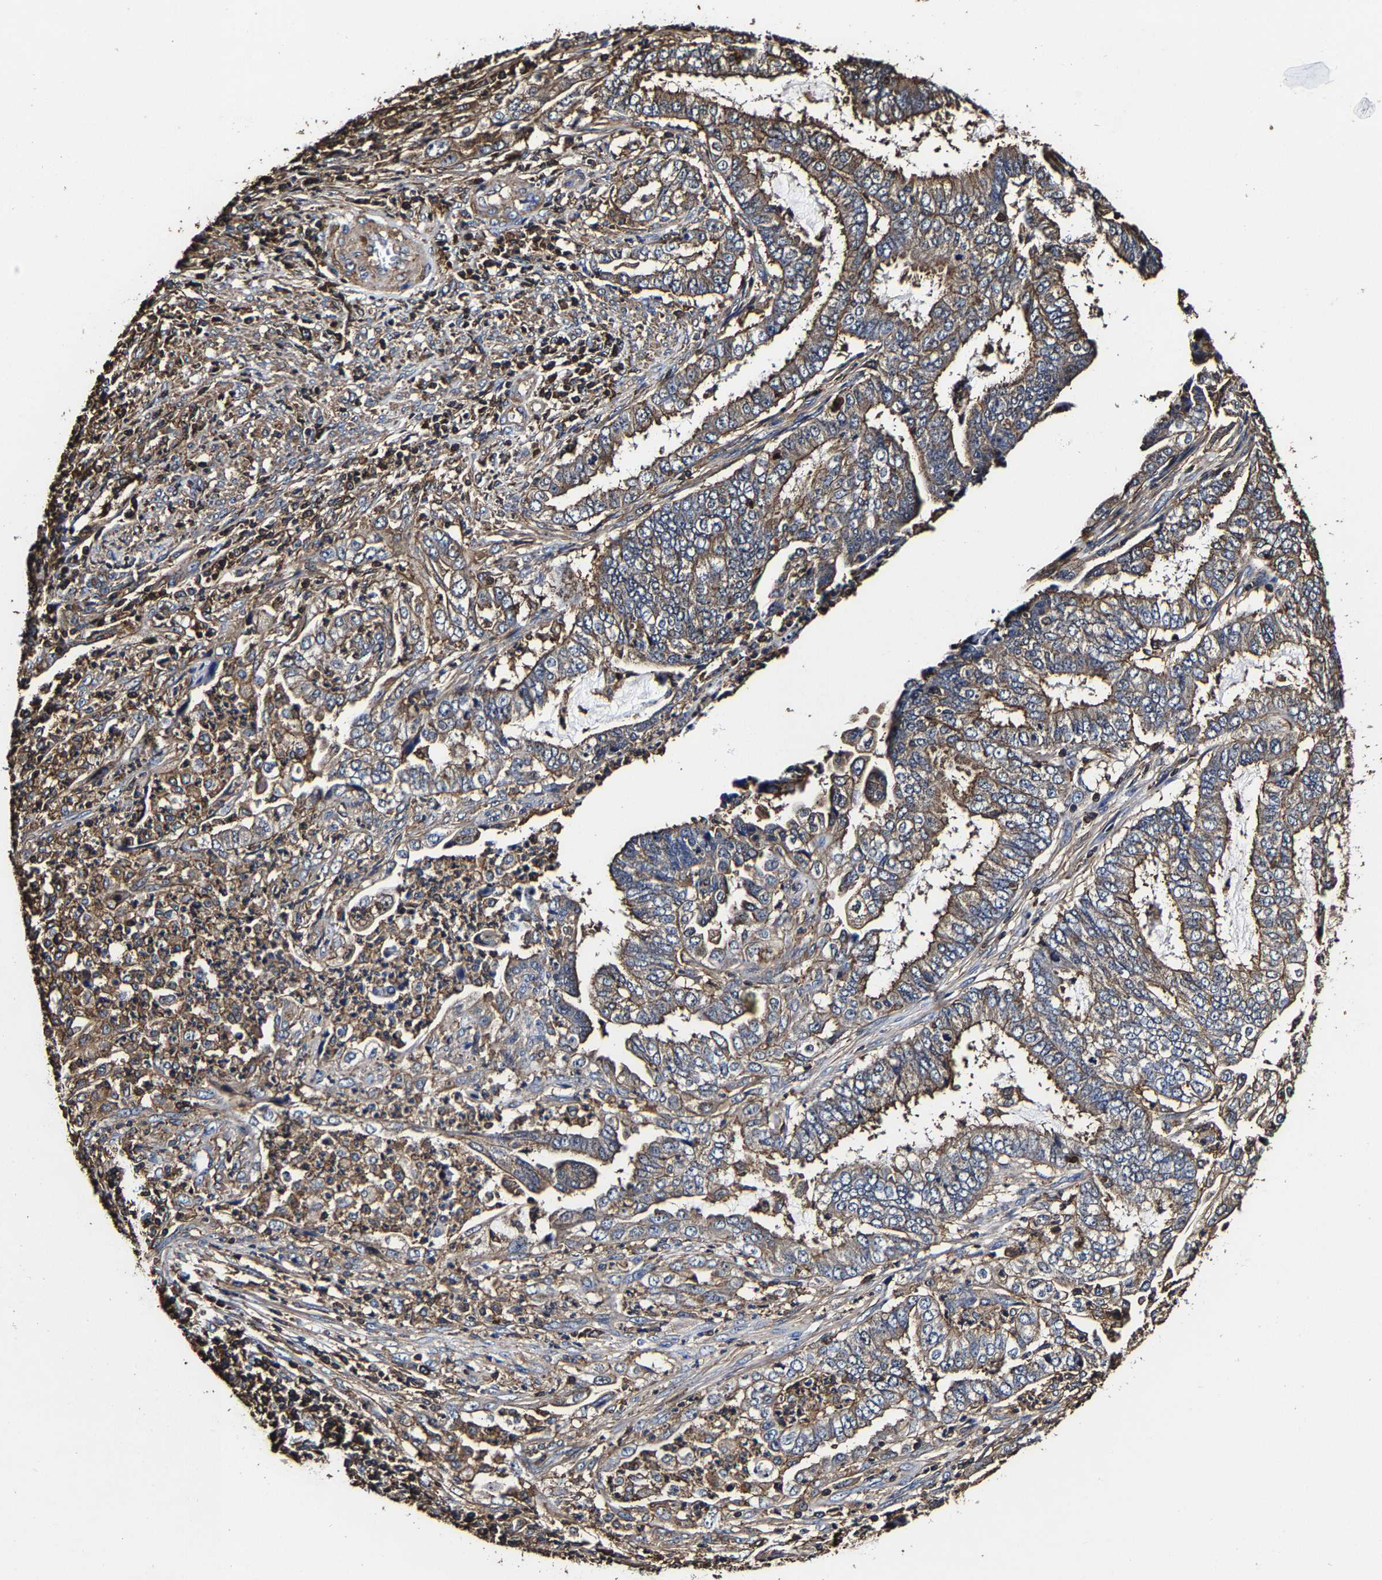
{"staining": {"intensity": "moderate", "quantity": ">75%", "location": "cytoplasmic/membranous"}, "tissue": "endometrial cancer", "cell_type": "Tumor cells", "image_type": "cancer", "snomed": [{"axis": "morphology", "description": "Adenocarcinoma, NOS"}, {"axis": "topography", "description": "Endometrium"}], "caption": "Adenocarcinoma (endometrial) stained with a brown dye exhibits moderate cytoplasmic/membranous positive positivity in approximately >75% of tumor cells.", "gene": "SSH3", "patient": {"sex": "female", "age": 51}}